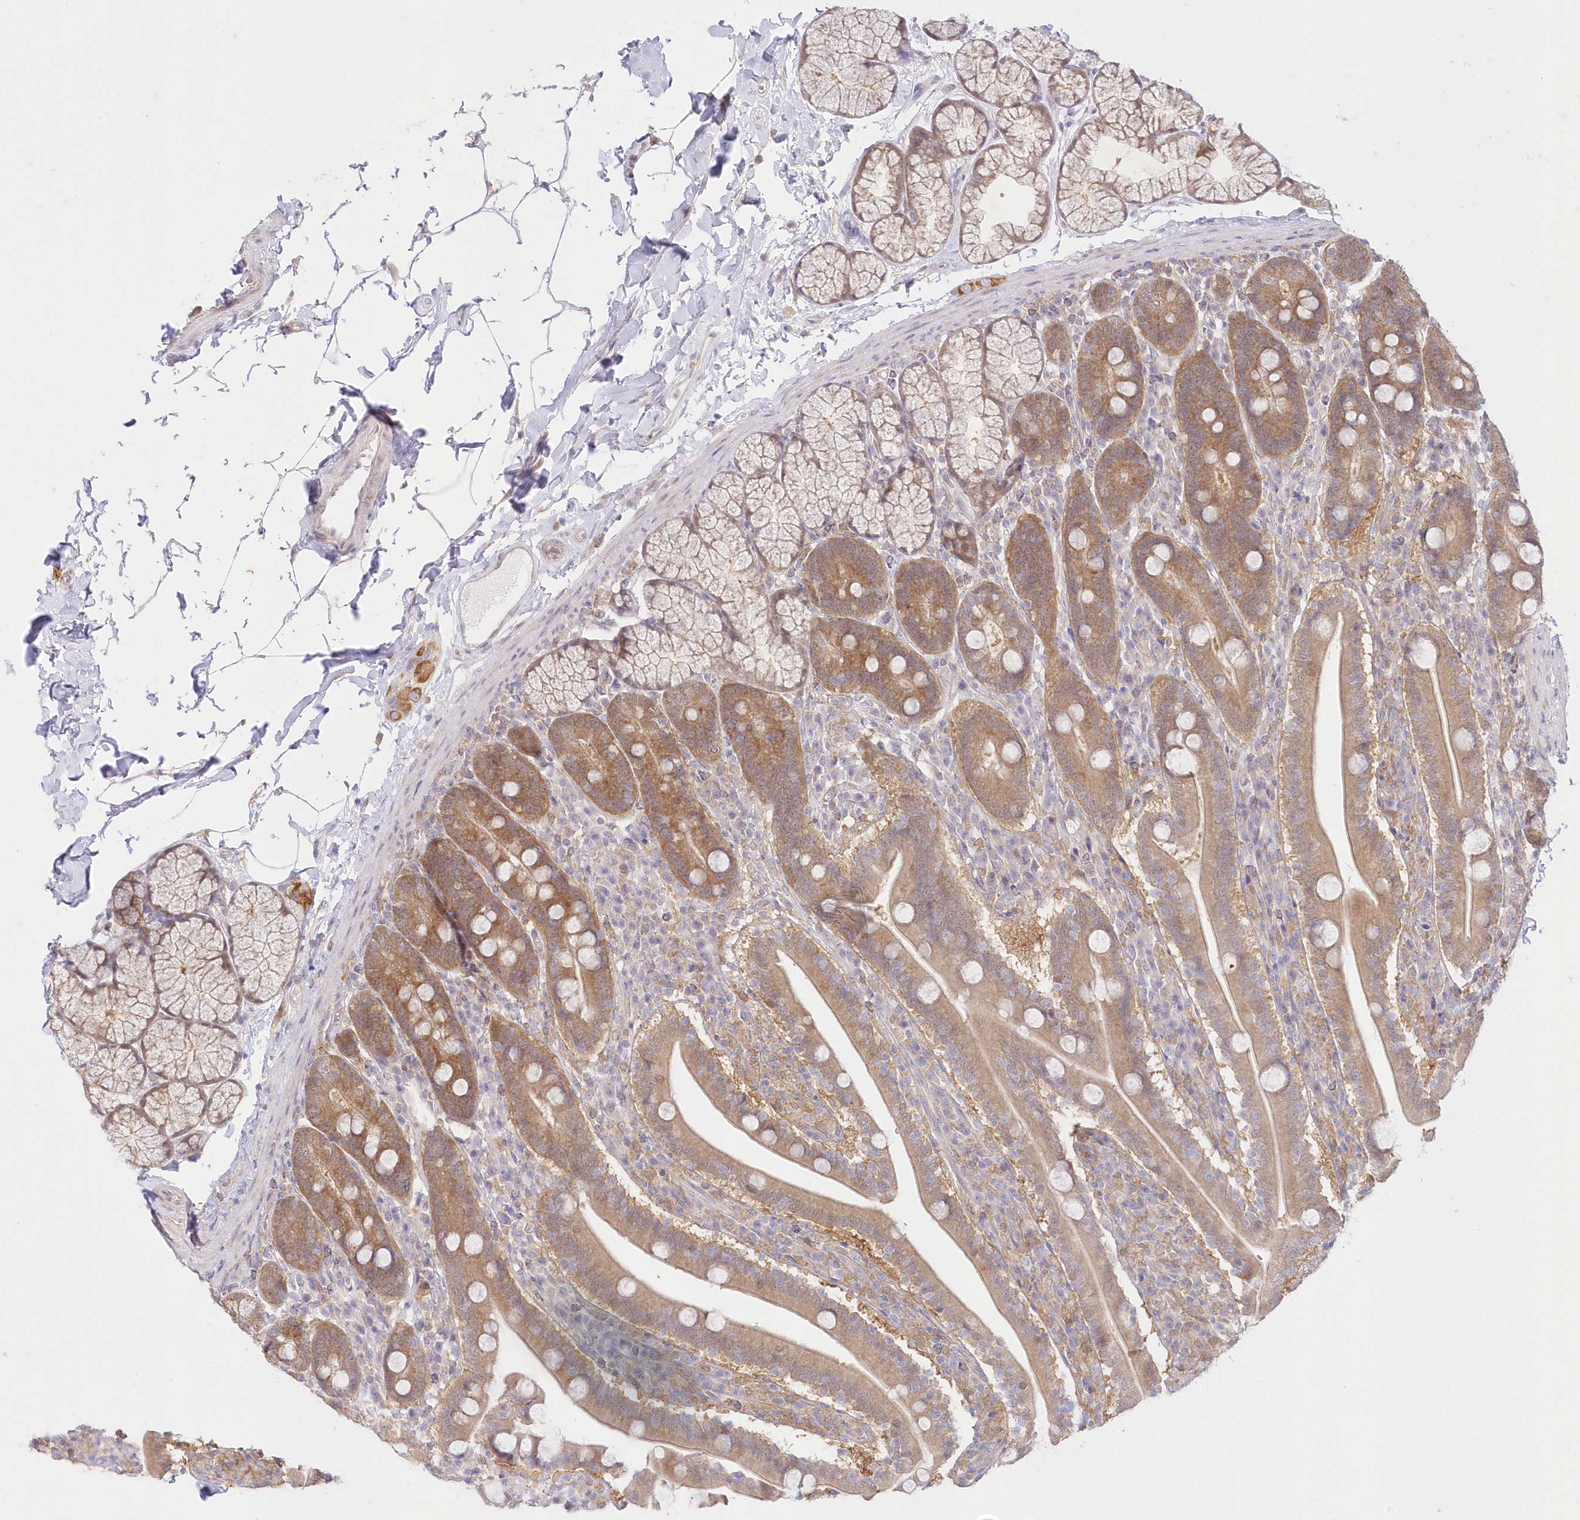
{"staining": {"intensity": "moderate", "quantity": ">75%", "location": "cytoplasmic/membranous"}, "tissue": "duodenum", "cell_type": "Glandular cells", "image_type": "normal", "snomed": [{"axis": "morphology", "description": "Normal tissue, NOS"}, {"axis": "topography", "description": "Duodenum"}], "caption": "A high-resolution histopathology image shows immunohistochemistry (IHC) staining of normal duodenum, which reveals moderate cytoplasmic/membranous expression in approximately >75% of glandular cells.", "gene": "RNPEP", "patient": {"sex": "male", "age": 35}}